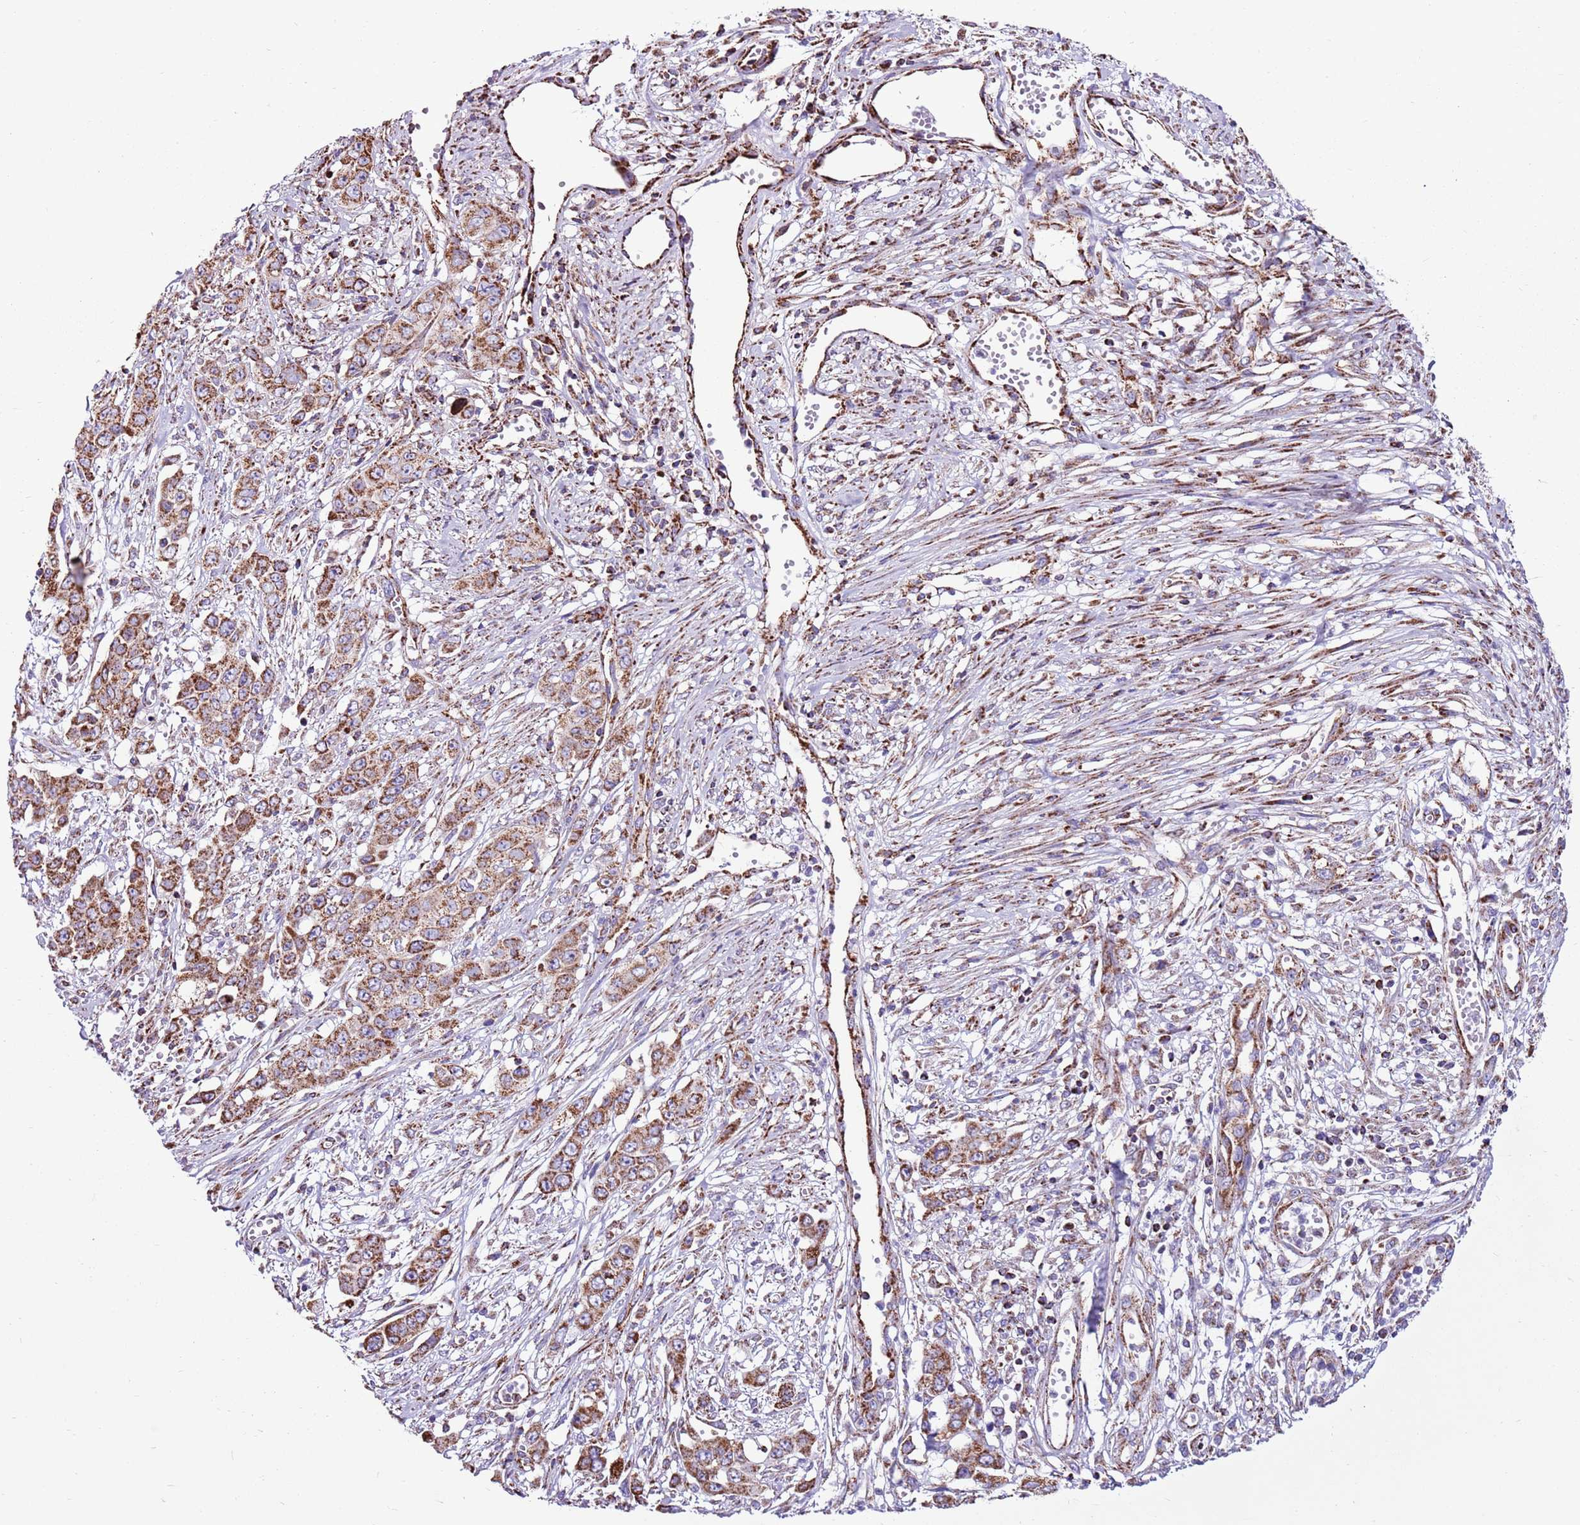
{"staining": {"intensity": "moderate", "quantity": ">75%", "location": "cytoplasmic/membranous"}, "tissue": "stomach cancer", "cell_type": "Tumor cells", "image_type": "cancer", "snomed": [{"axis": "morphology", "description": "Adenocarcinoma, NOS"}, {"axis": "topography", "description": "Stomach, upper"}], "caption": "Moderate cytoplasmic/membranous positivity is appreciated in approximately >75% of tumor cells in stomach cancer (adenocarcinoma).", "gene": "HECTD4", "patient": {"sex": "male", "age": 62}}